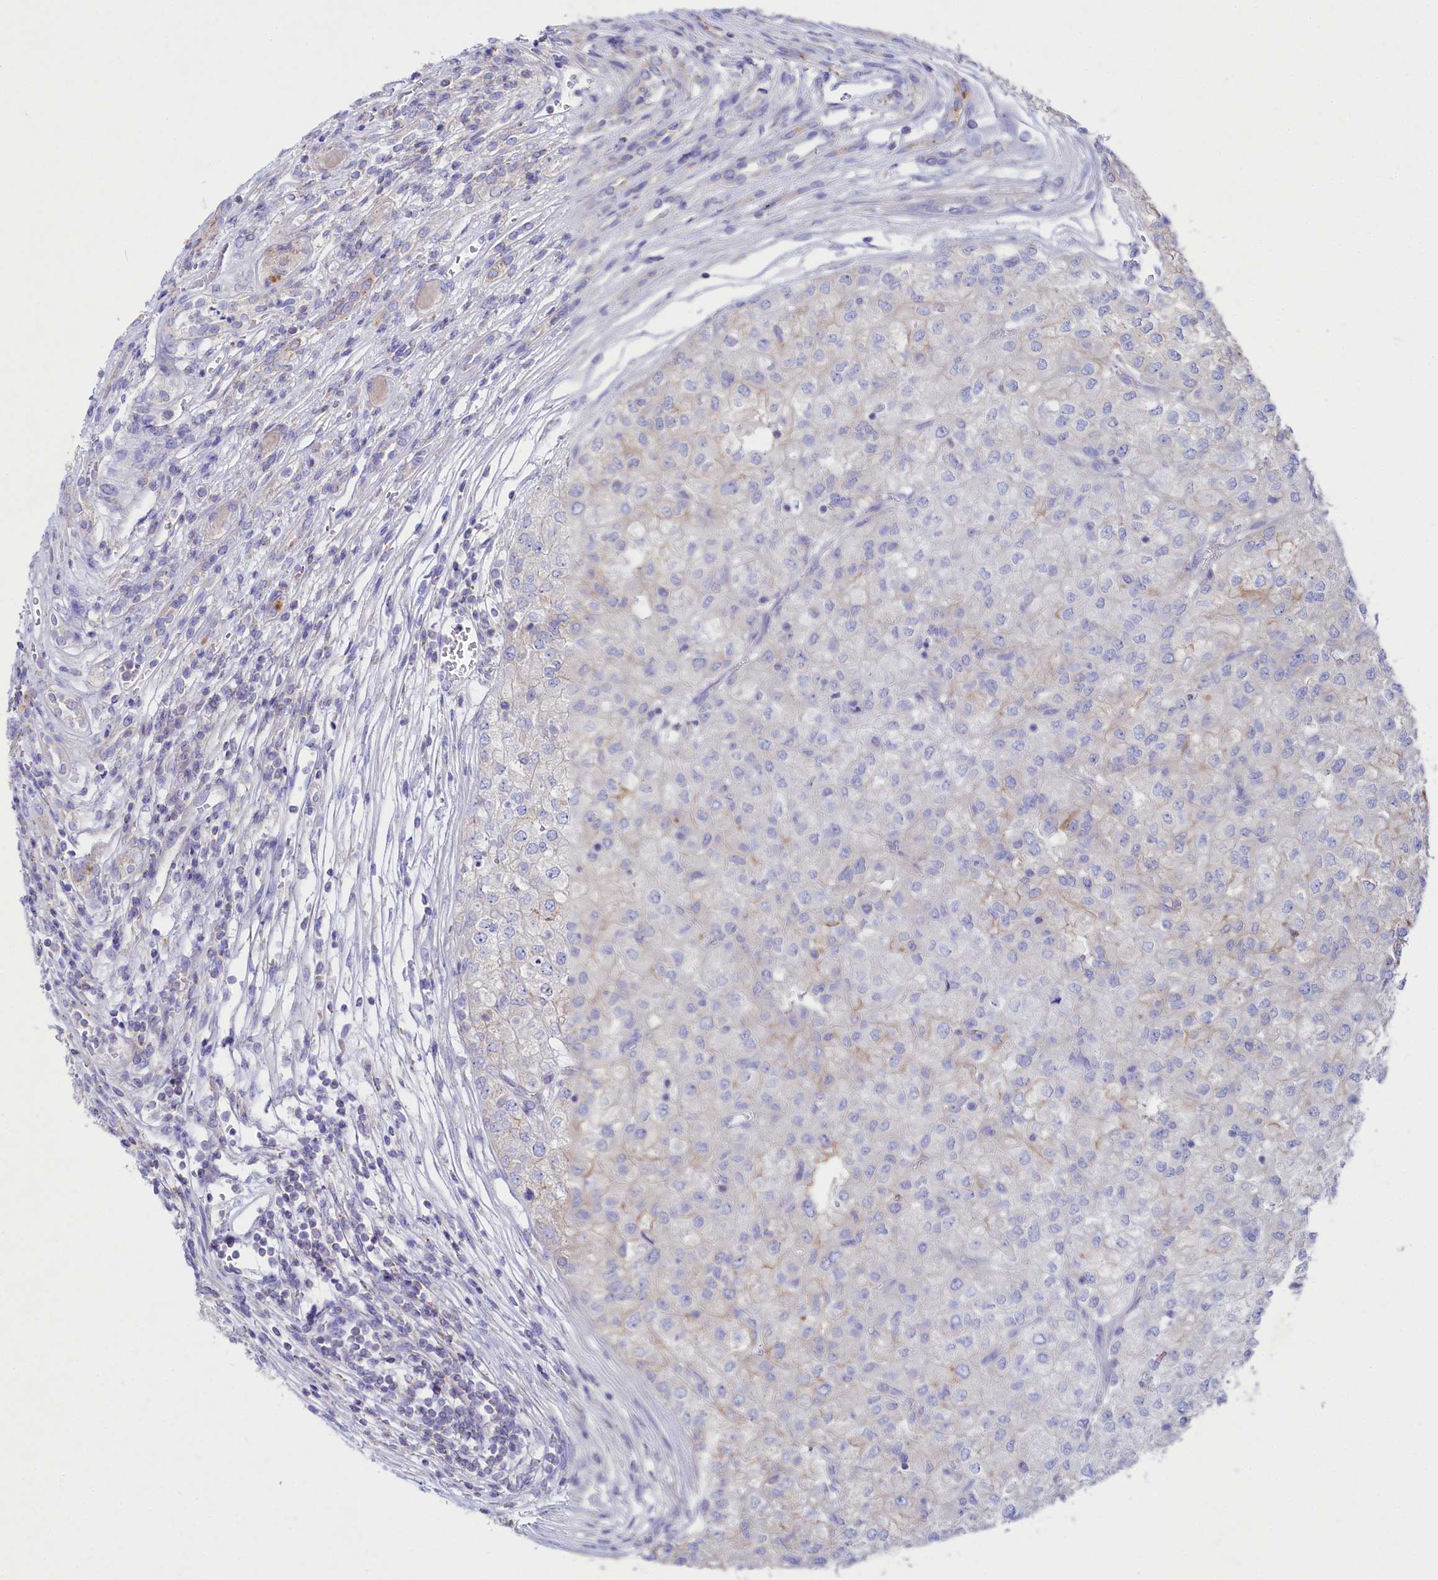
{"staining": {"intensity": "negative", "quantity": "none", "location": "none"}, "tissue": "renal cancer", "cell_type": "Tumor cells", "image_type": "cancer", "snomed": [{"axis": "morphology", "description": "Adenocarcinoma, NOS"}, {"axis": "topography", "description": "Kidney"}], "caption": "Renal cancer was stained to show a protein in brown. There is no significant expression in tumor cells.", "gene": "VPS26B", "patient": {"sex": "female", "age": 54}}